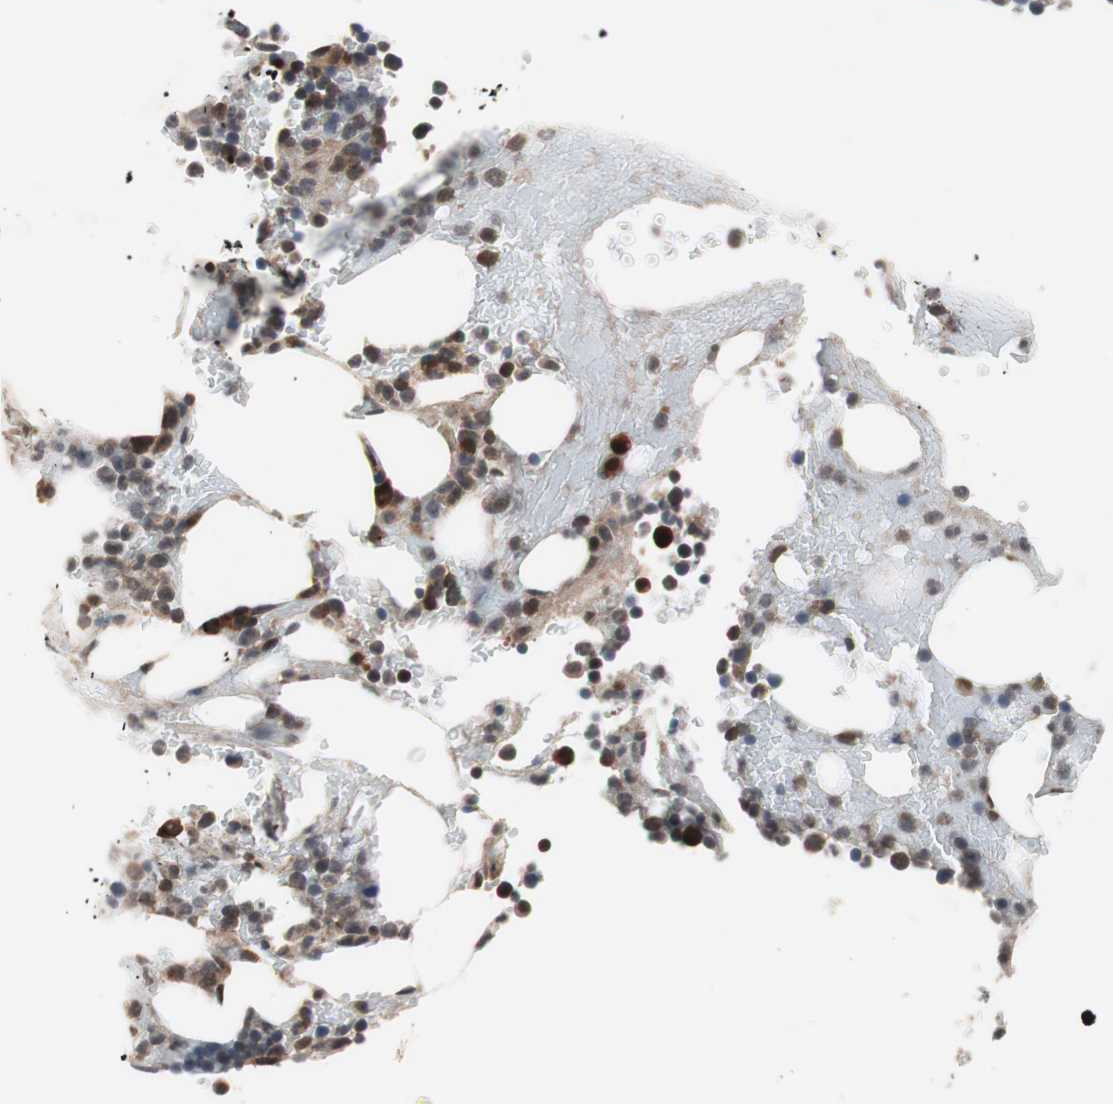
{"staining": {"intensity": "moderate", "quantity": ">75%", "location": "cytoplasmic/membranous,nuclear"}, "tissue": "bone marrow", "cell_type": "Hematopoietic cells", "image_type": "normal", "snomed": [{"axis": "morphology", "description": "Normal tissue, NOS"}, {"axis": "topography", "description": "Bone marrow"}], "caption": "Immunohistochemistry staining of normal bone marrow, which shows medium levels of moderate cytoplasmic/membranous,nuclear expression in approximately >75% of hematopoietic cells indicating moderate cytoplasmic/membranous,nuclear protein expression. The staining was performed using DAB (3,3'-diaminobenzidine) (brown) for protein detection and nuclei were counterstained in hematoxylin (blue).", "gene": "NF2", "patient": {"sex": "female", "age": 73}}